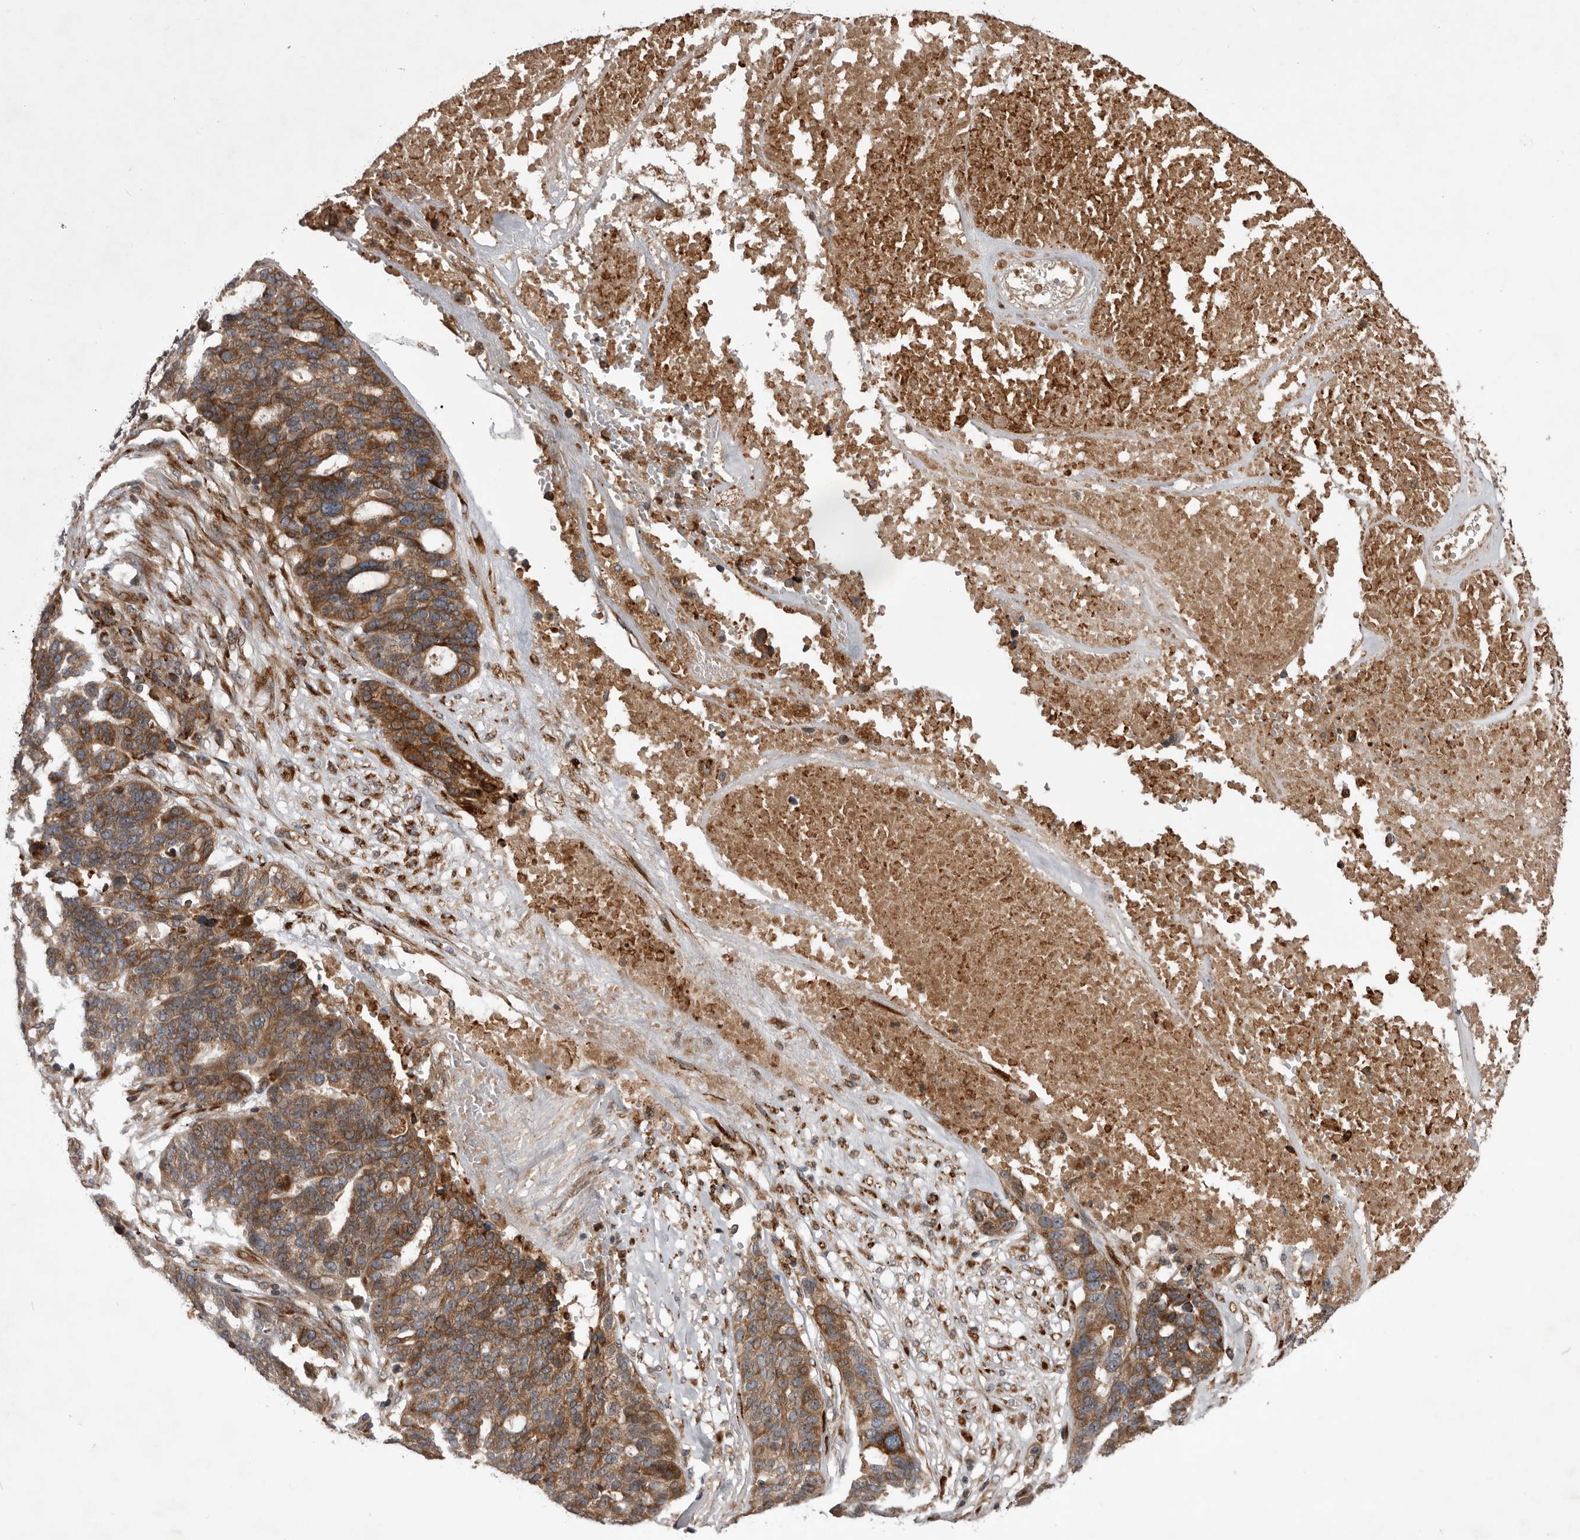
{"staining": {"intensity": "moderate", "quantity": ">75%", "location": "cytoplasmic/membranous"}, "tissue": "ovarian cancer", "cell_type": "Tumor cells", "image_type": "cancer", "snomed": [{"axis": "morphology", "description": "Cystadenocarcinoma, serous, NOS"}, {"axis": "topography", "description": "Ovary"}], "caption": "Brown immunohistochemical staining in serous cystadenocarcinoma (ovarian) displays moderate cytoplasmic/membranous staining in approximately >75% of tumor cells. (DAB IHC with brightfield microscopy, high magnification).", "gene": "RAB3GAP2", "patient": {"sex": "female", "age": 59}}